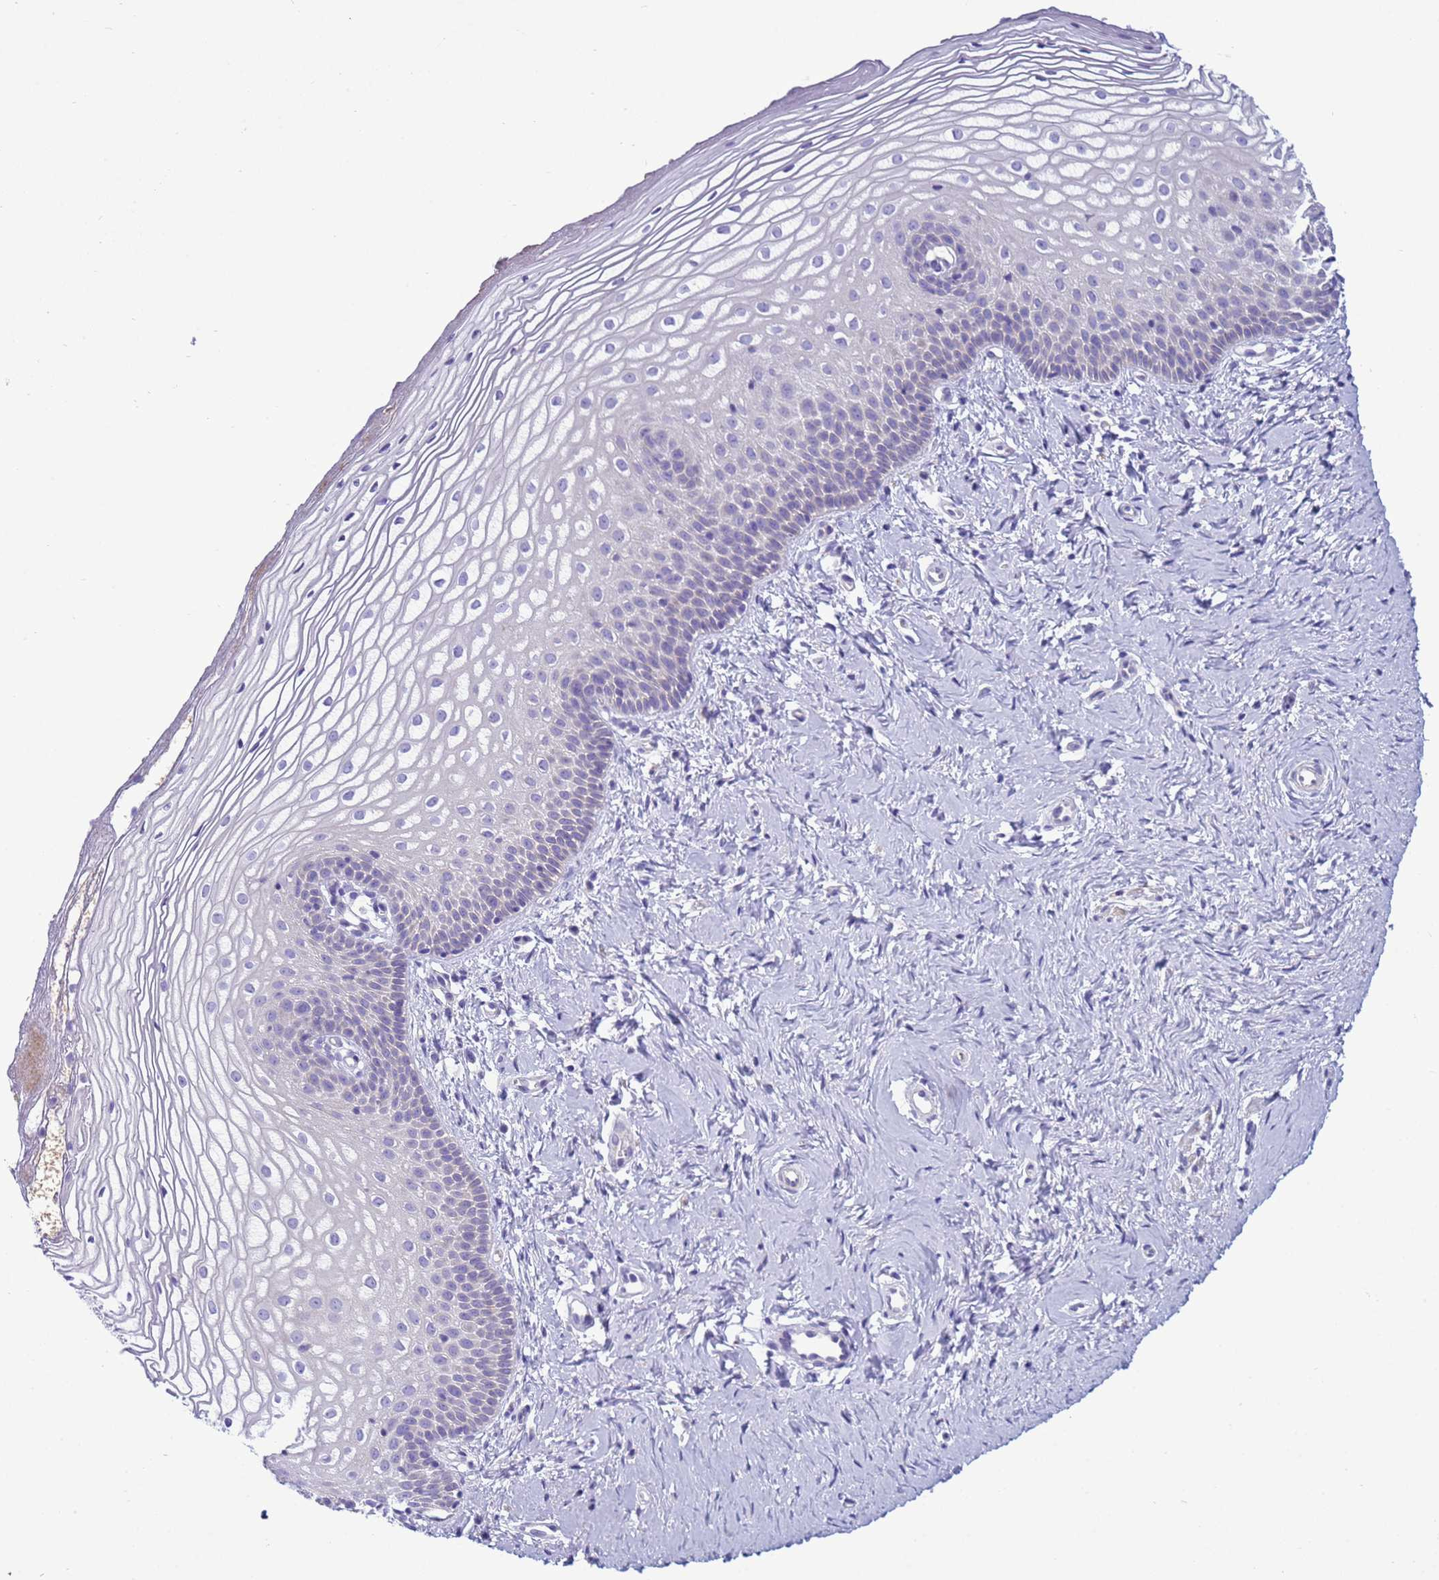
{"staining": {"intensity": "negative", "quantity": "none", "location": "none"}, "tissue": "vagina", "cell_type": "Squamous epithelial cells", "image_type": "normal", "snomed": [{"axis": "morphology", "description": "Normal tissue, NOS"}, {"axis": "topography", "description": "Vagina"}], "caption": "Immunohistochemistry (IHC) micrograph of benign vagina: vagina stained with DAB (3,3'-diaminobenzidine) reveals no significant protein positivity in squamous epithelial cells.", "gene": "CST1", "patient": {"sex": "female", "age": 56}}